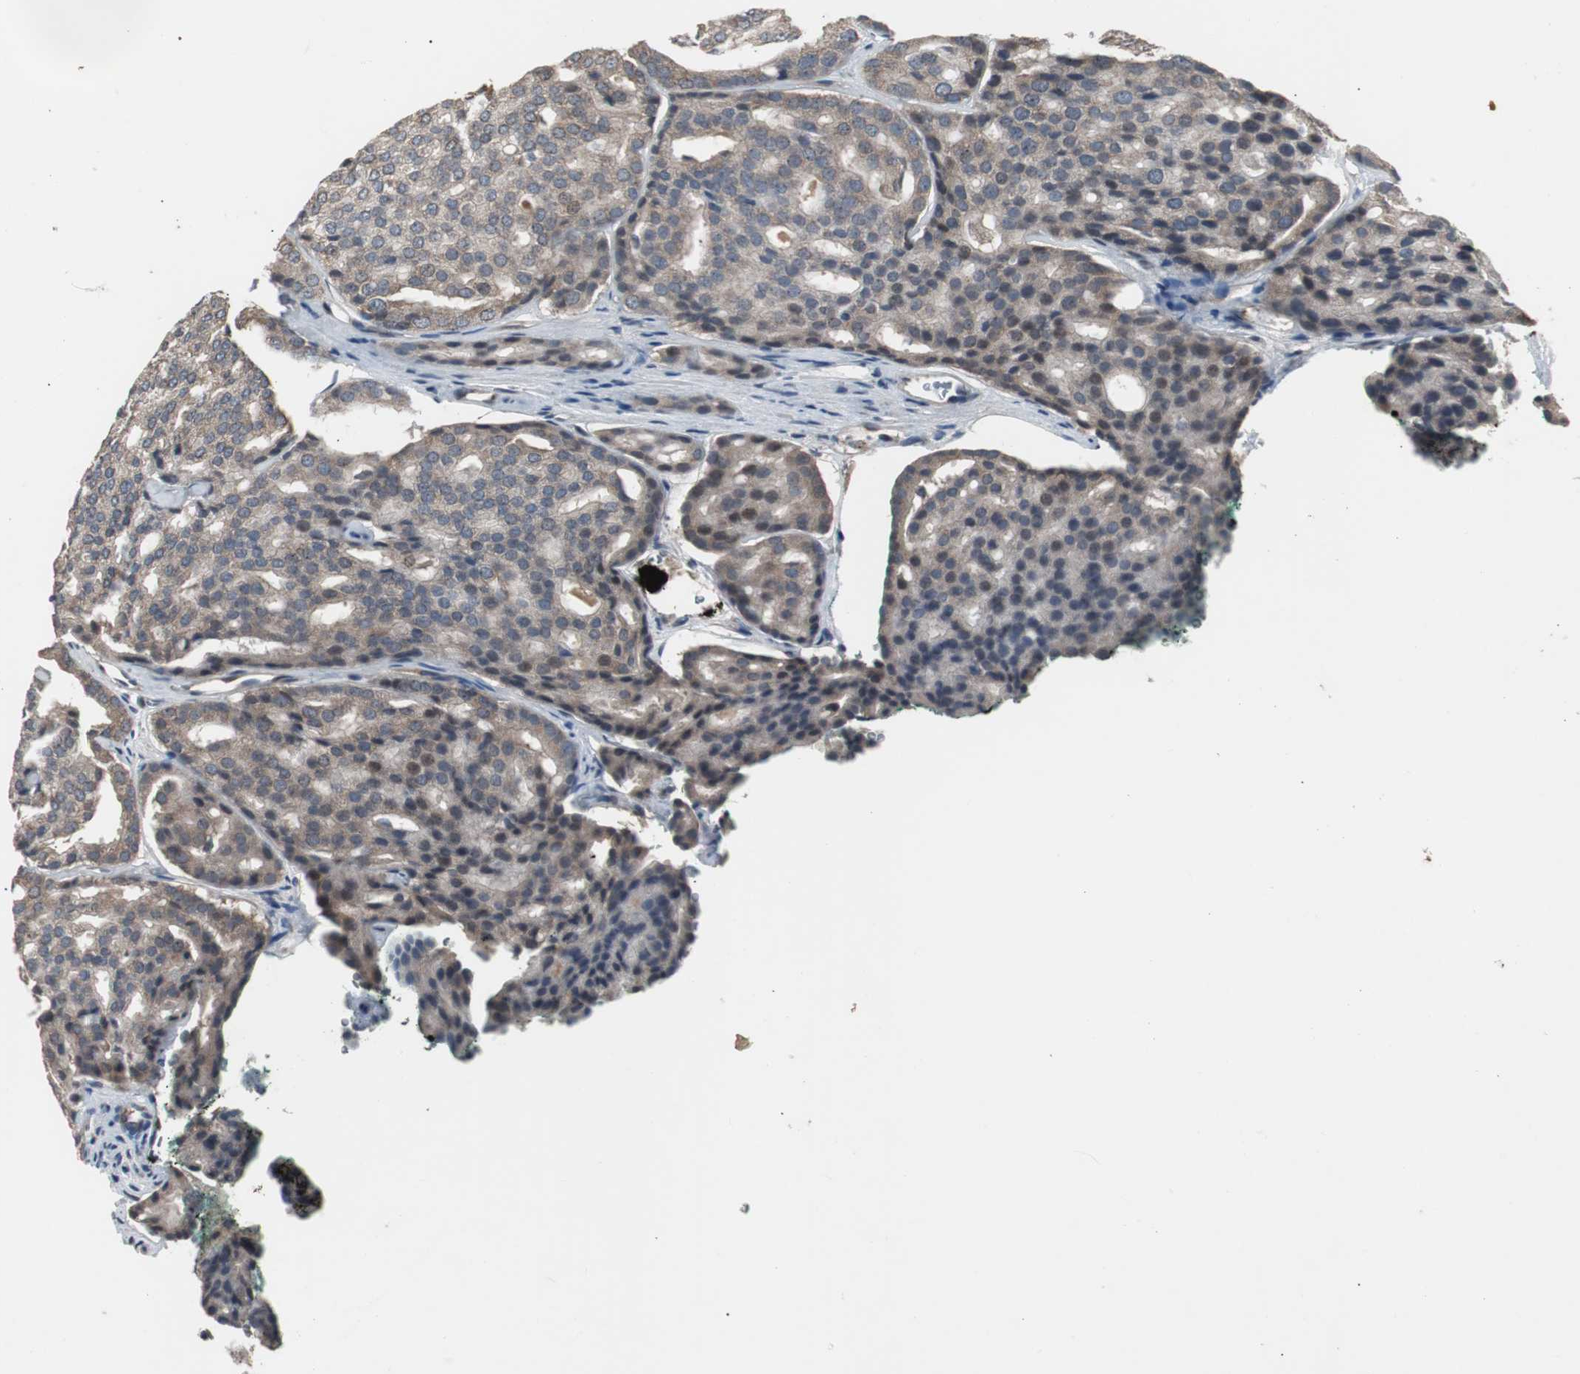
{"staining": {"intensity": "moderate", "quantity": ">75%", "location": "cytoplasmic/membranous"}, "tissue": "prostate cancer", "cell_type": "Tumor cells", "image_type": "cancer", "snomed": [{"axis": "morphology", "description": "Adenocarcinoma, High grade"}, {"axis": "topography", "description": "Prostate"}], "caption": "Brown immunohistochemical staining in prostate cancer (high-grade adenocarcinoma) shows moderate cytoplasmic/membranous staining in approximately >75% of tumor cells.", "gene": "ZMPSTE24", "patient": {"sex": "male", "age": 64}}